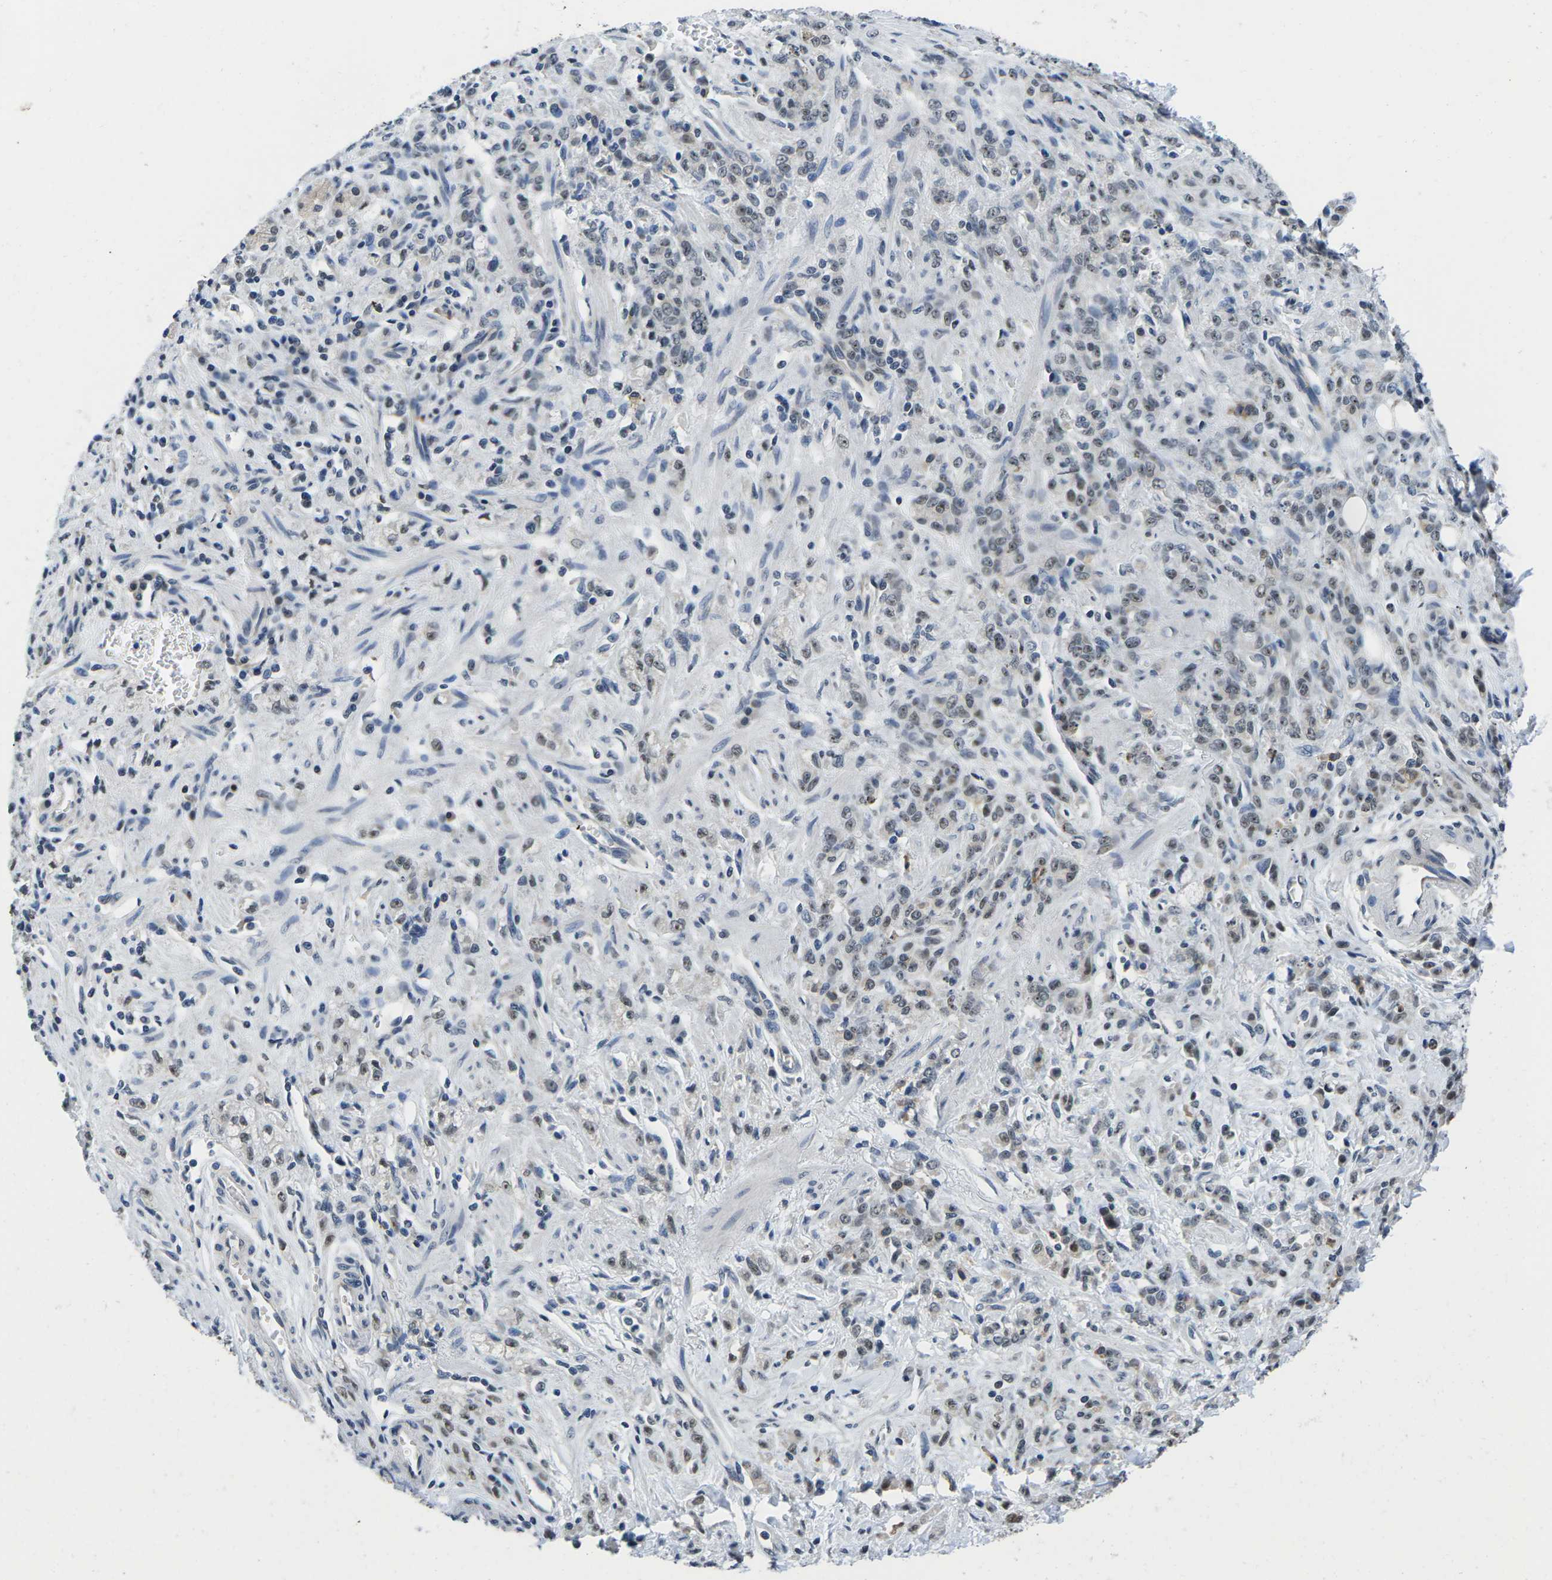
{"staining": {"intensity": "weak", "quantity": "<25%", "location": "nuclear"}, "tissue": "stomach cancer", "cell_type": "Tumor cells", "image_type": "cancer", "snomed": [{"axis": "morphology", "description": "Normal tissue, NOS"}, {"axis": "morphology", "description": "Adenocarcinoma, NOS"}, {"axis": "topography", "description": "Stomach"}], "caption": "IHC histopathology image of human stomach cancer stained for a protein (brown), which reveals no positivity in tumor cells. (Immunohistochemistry (ihc), brightfield microscopy, high magnification).", "gene": "NSRP1", "patient": {"sex": "male", "age": 82}}